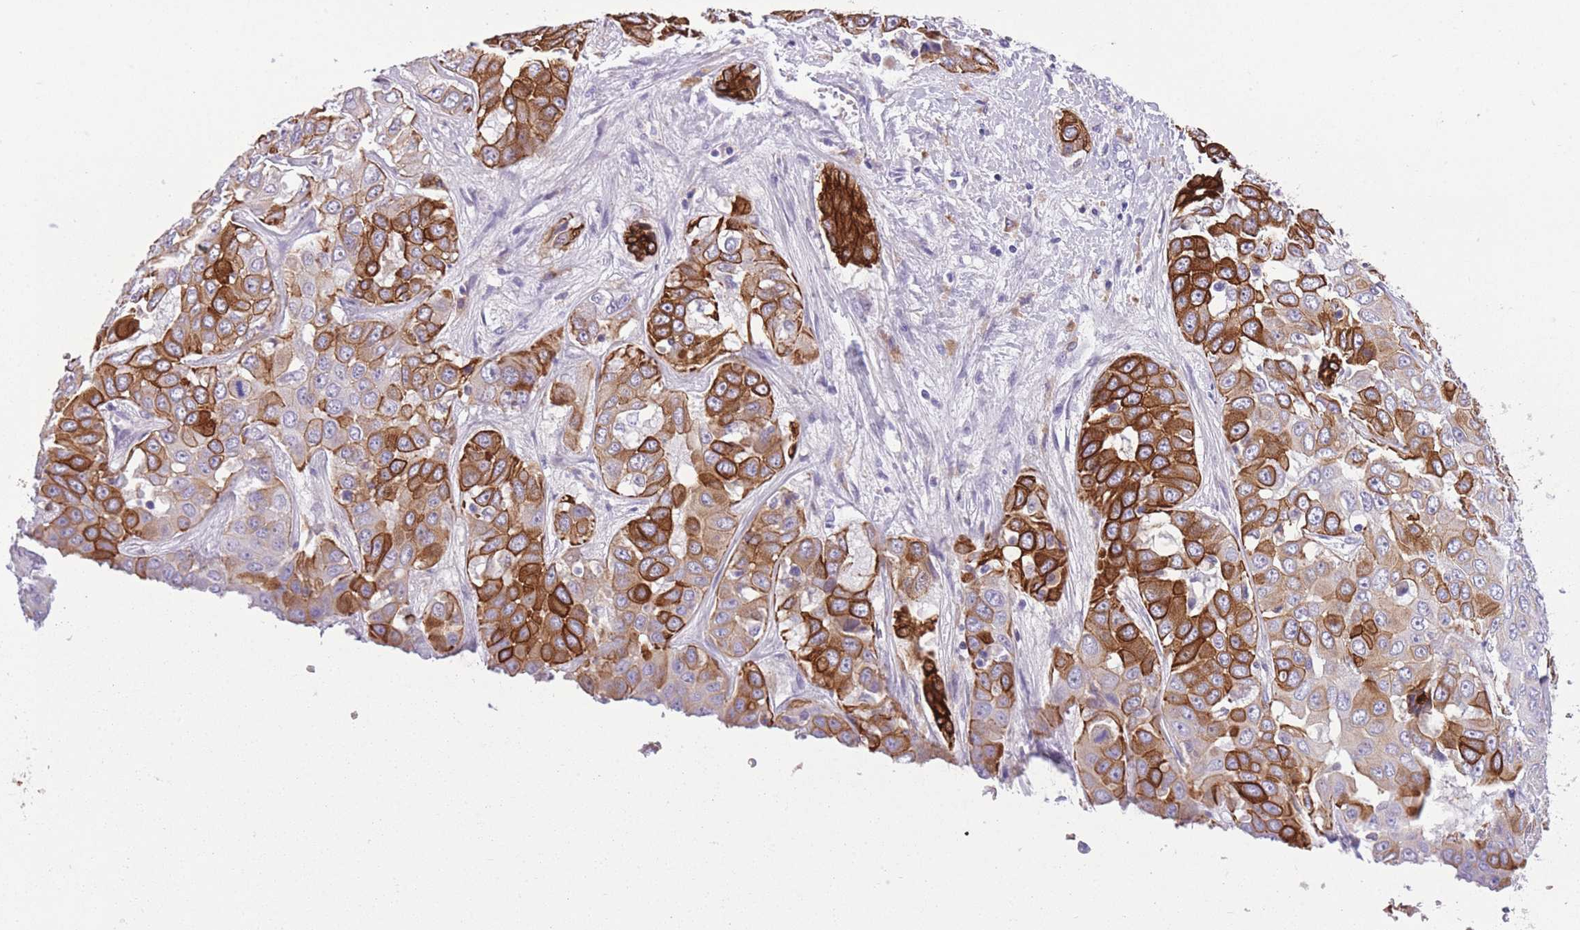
{"staining": {"intensity": "strong", "quantity": ">75%", "location": "cytoplasmic/membranous"}, "tissue": "liver cancer", "cell_type": "Tumor cells", "image_type": "cancer", "snomed": [{"axis": "morphology", "description": "Cholangiocarcinoma"}, {"axis": "topography", "description": "Liver"}], "caption": "The micrograph displays immunohistochemical staining of liver cancer (cholangiocarcinoma). There is strong cytoplasmic/membranous staining is seen in approximately >75% of tumor cells. The staining was performed using DAB (3,3'-diaminobenzidine) to visualize the protein expression in brown, while the nuclei were stained in blue with hematoxylin (Magnification: 20x).", "gene": "RADX", "patient": {"sex": "female", "age": 52}}